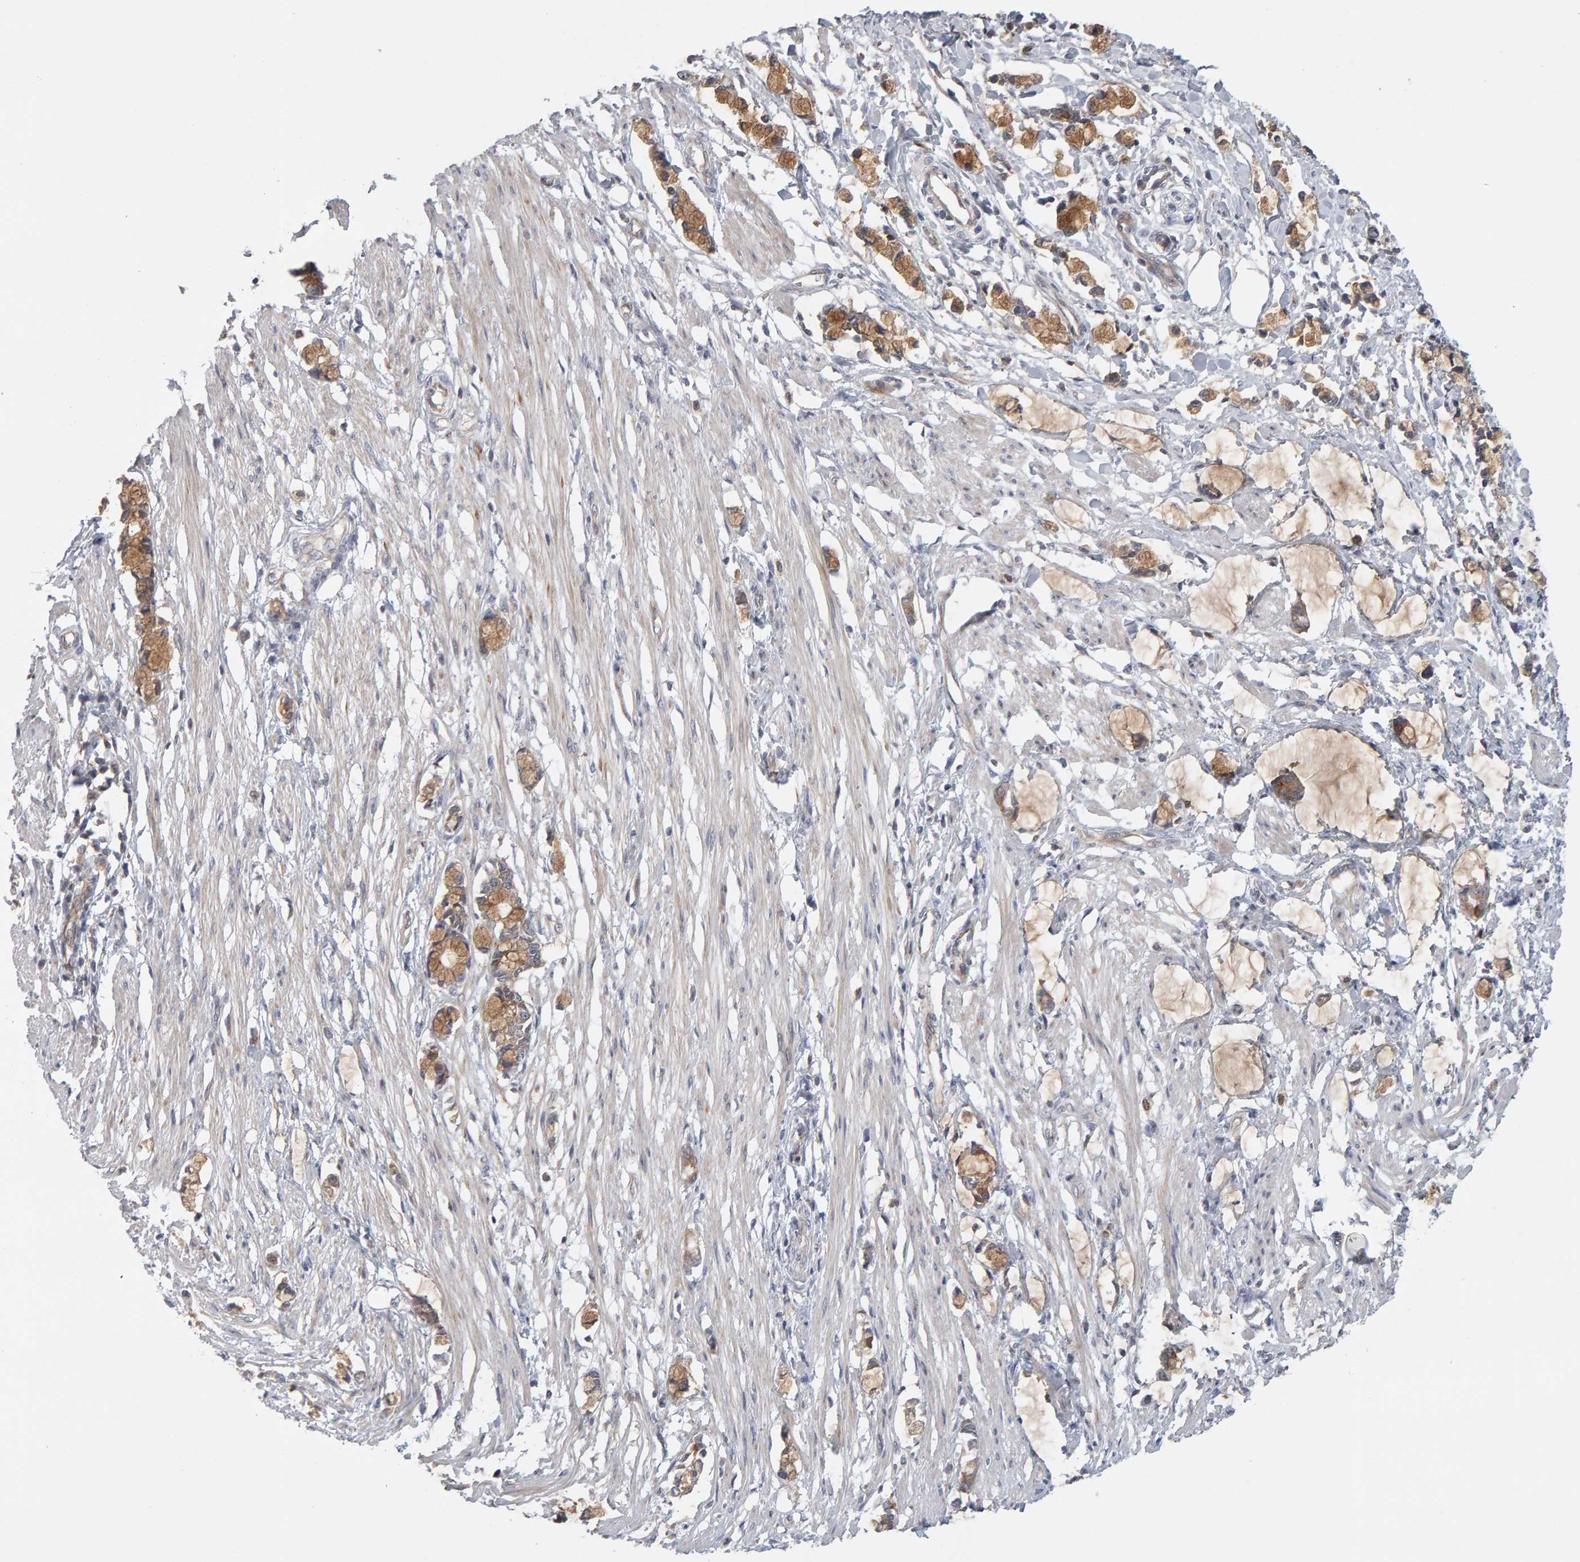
{"staining": {"intensity": "weak", "quantity": "<25%", "location": "cytoplasmic/membranous"}, "tissue": "smooth muscle", "cell_type": "Smooth muscle cells", "image_type": "normal", "snomed": [{"axis": "morphology", "description": "Normal tissue, NOS"}, {"axis": "morphology", "description": "Adenocarcinoma, NOS"}, {"axis": "topography", "description": "Smooth muscle"}, {"axis": "topography", "description": "Colon"}], "caption": "An IHC histopathology image of benign smooth muscle is shown. There is no staining in smooth muscle cells of smooth muscle. Brightfield microscopy of immunohistochemistry stained with DAB (3,3'-diaminobenzidine) (brown) and hematoxylin (blue), captured at high magnification.", "gene": "MSRA", "patient": {"sex": "male", "age": 14}}